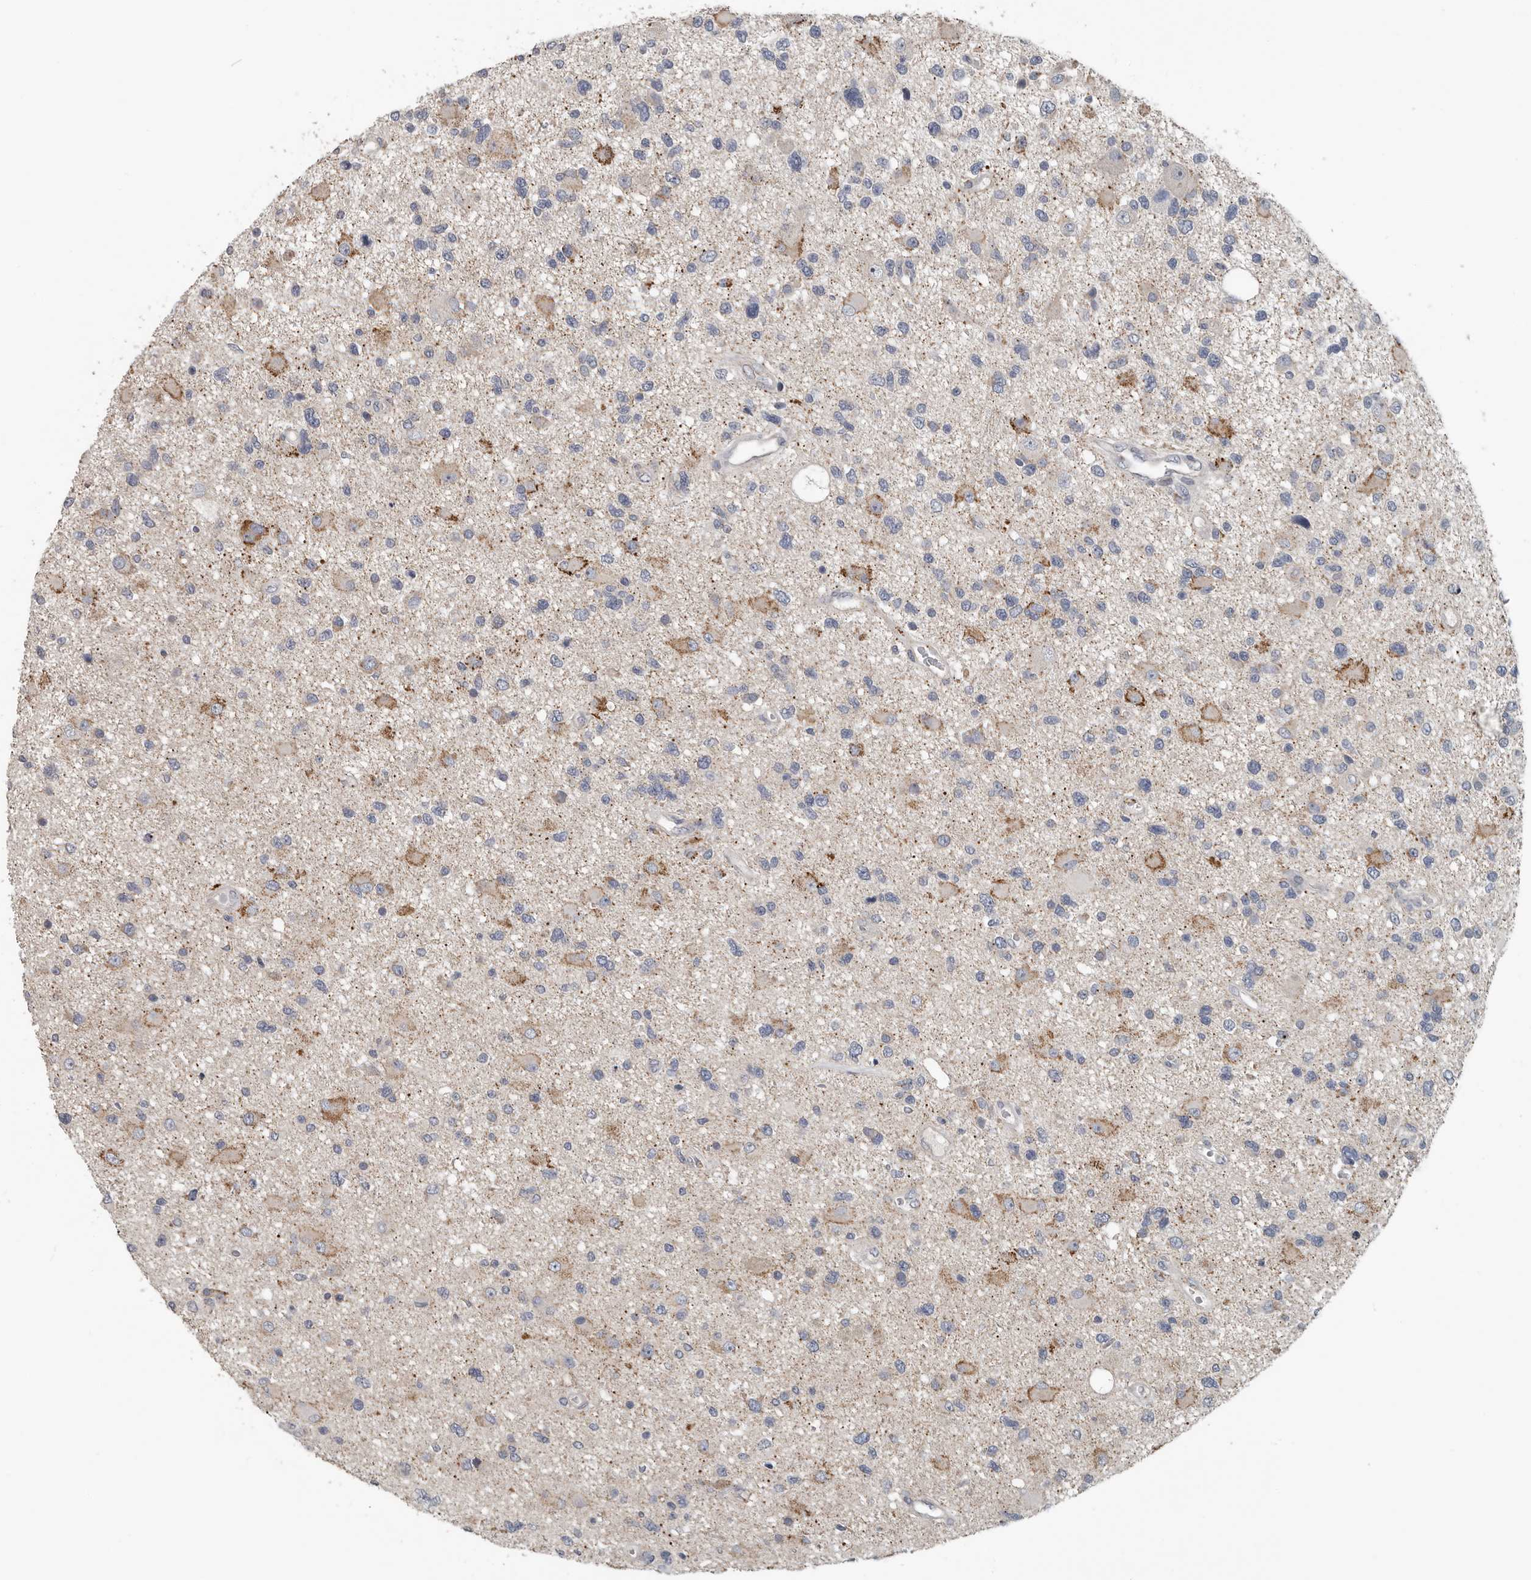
{"staining": {"intensity": "negative", "quantity": "none", "location": "none"}, "tissue": "glioma", "cell_type": "Tumor cells", "image_type": "cancer", "snomed": [{"axis": "morphology", "description": "Glioma, malignant, High grade"}, {"axis": "topography", "description": "Brain"}], "caption": "The image demonstrates no staining of tumor cells in malignant glioma (high-grade).", "gene": "DPY19L4", "patient": {"sex": "male", "age": 33}}